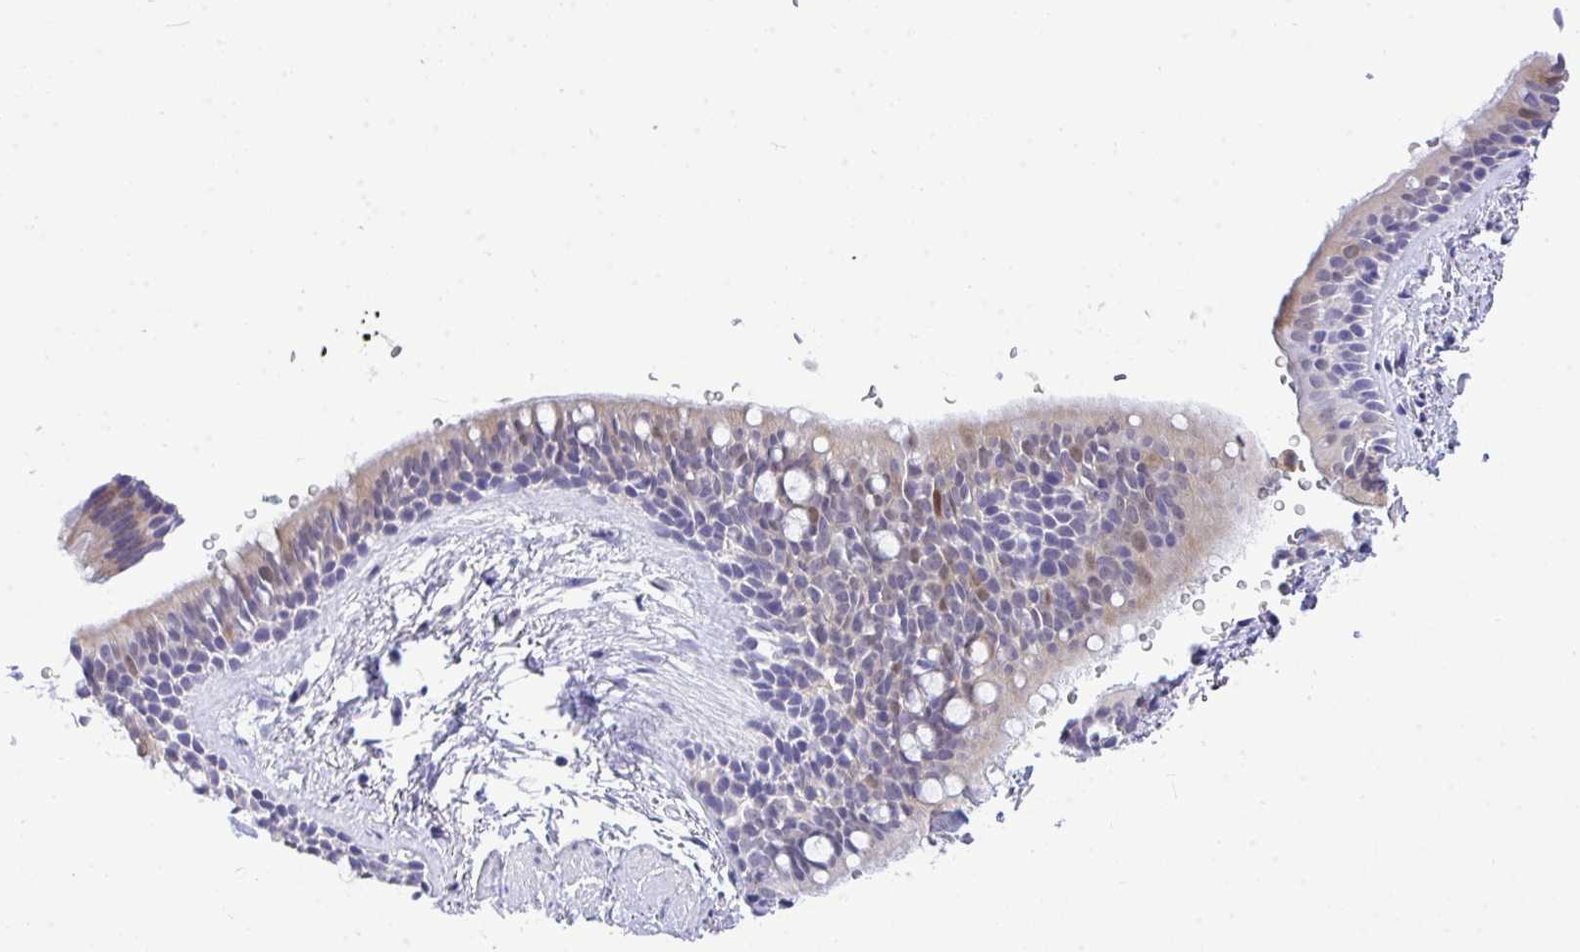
{"staining": {"intensity": "moderate", "quantity": "<25%", "location": "cytoplasmic/membranous,nuclear"}, "tissue": "bronchus", "cell_type": "Respiratory epithelial cells", "image_type": "normal", "snomed": [{"axis": "morphology", "description": "Normal tissue, NOS"}, {"axis": "topography", "description": "Lymph node"}, {"axis": "topography", "description": "Cartilage tissue"}, {"axis": "topography", "description": "Bronchus"}], "caption": "Protein analysis of unremarkable bronchus exhibits moderate cytoplasmic/membranous,nuclear staining in approximately <25% of respiratory epithelial cells. Using DAB (brown) and hematoxylin (blue) stains, captured at high magnification using brightfield microscopy.", "gene": "THOP1", "patient": {"sex": "female", "age": 70}}